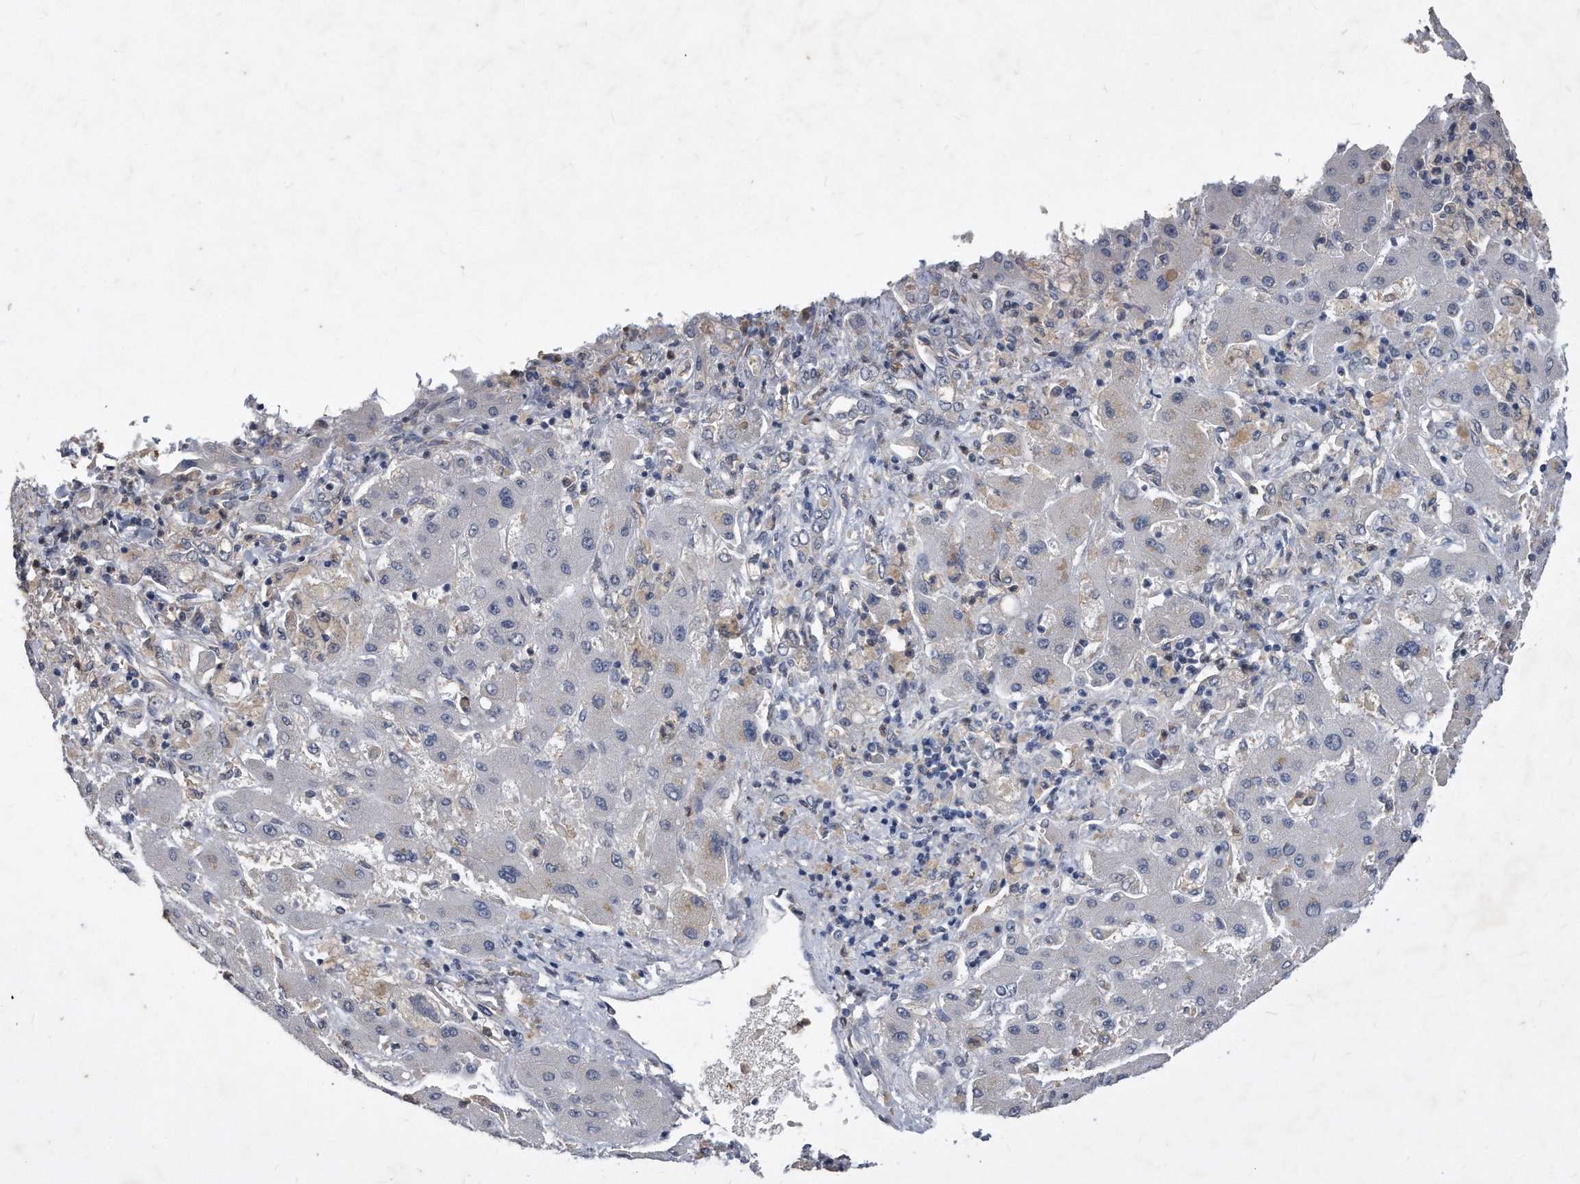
{"staining": {"intensity": "negative", "quantity": "none", "location": "none"}, "tissue": "liver cancer", "cell_type": "Tumor cells", "image_type": "cancer", "snomed": [{"axis": "morphology", "description": "Cholangiocarcinoma"}, {"axis": "topography", "description": "Liver"}], "caption": "Immunohistochemical staining of human liver cancer (cholangiocarcinoma) displays no significant positivity in tumor cells.", "gene": "HOMER3", "patient": {"sex": "male", "age": 50}}